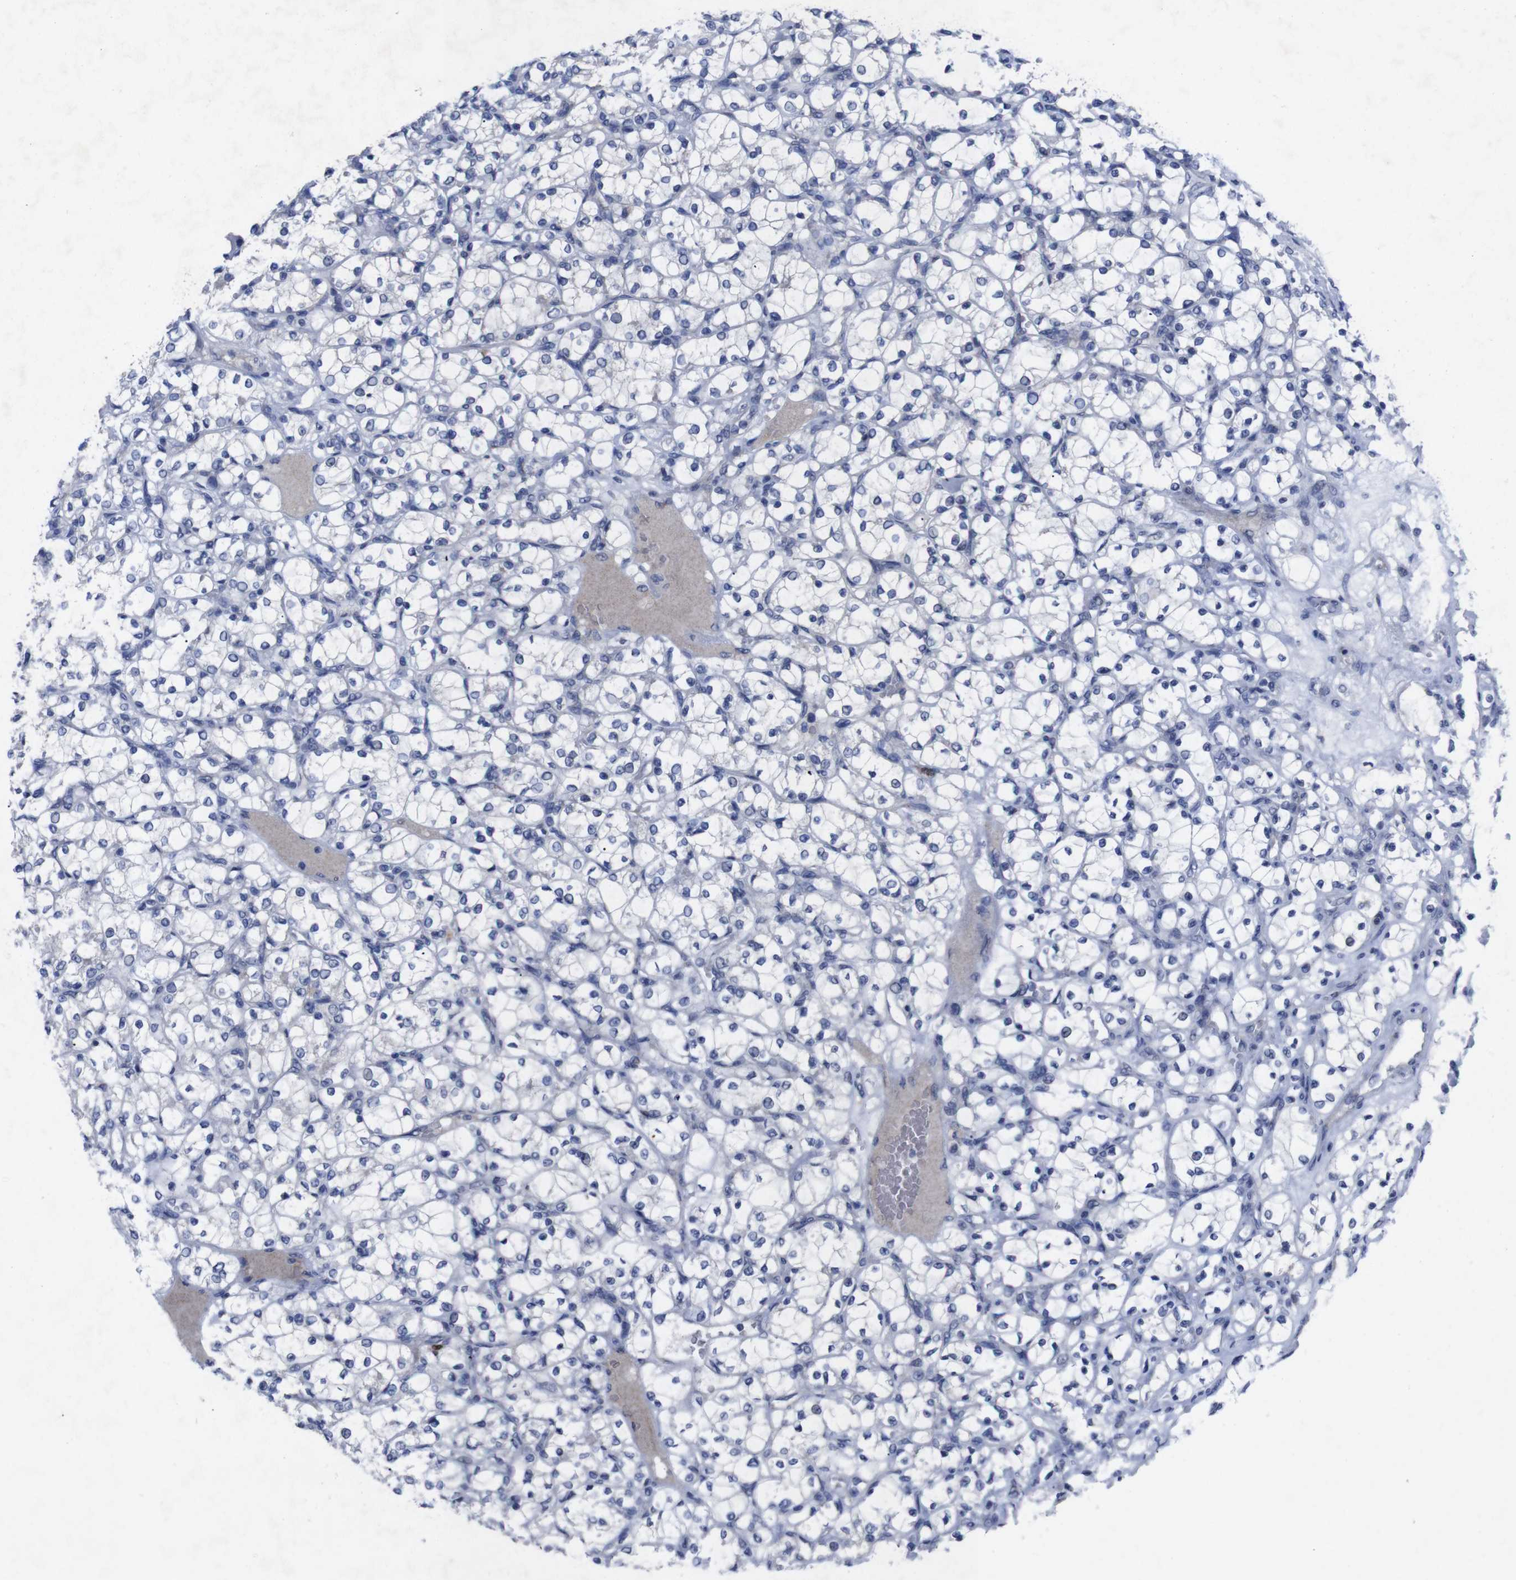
{"staining": {"intensity": "negative", "quantity": "none", "location": "none"}, "tissue": "renal cancer", "cell_type": "Tumor cells", "image_type": "cancer", "snomed": [{"axis": "morphology", "description": "Adenocarcinoma, NOS"}, {"axis": "topography", "description": "Kidney"}], "caption": "There is no significant staining in tumor cells of renal adenocarcinoma.", "gene": "IRF4", "patient": {"sex": "female", "age": 69}}